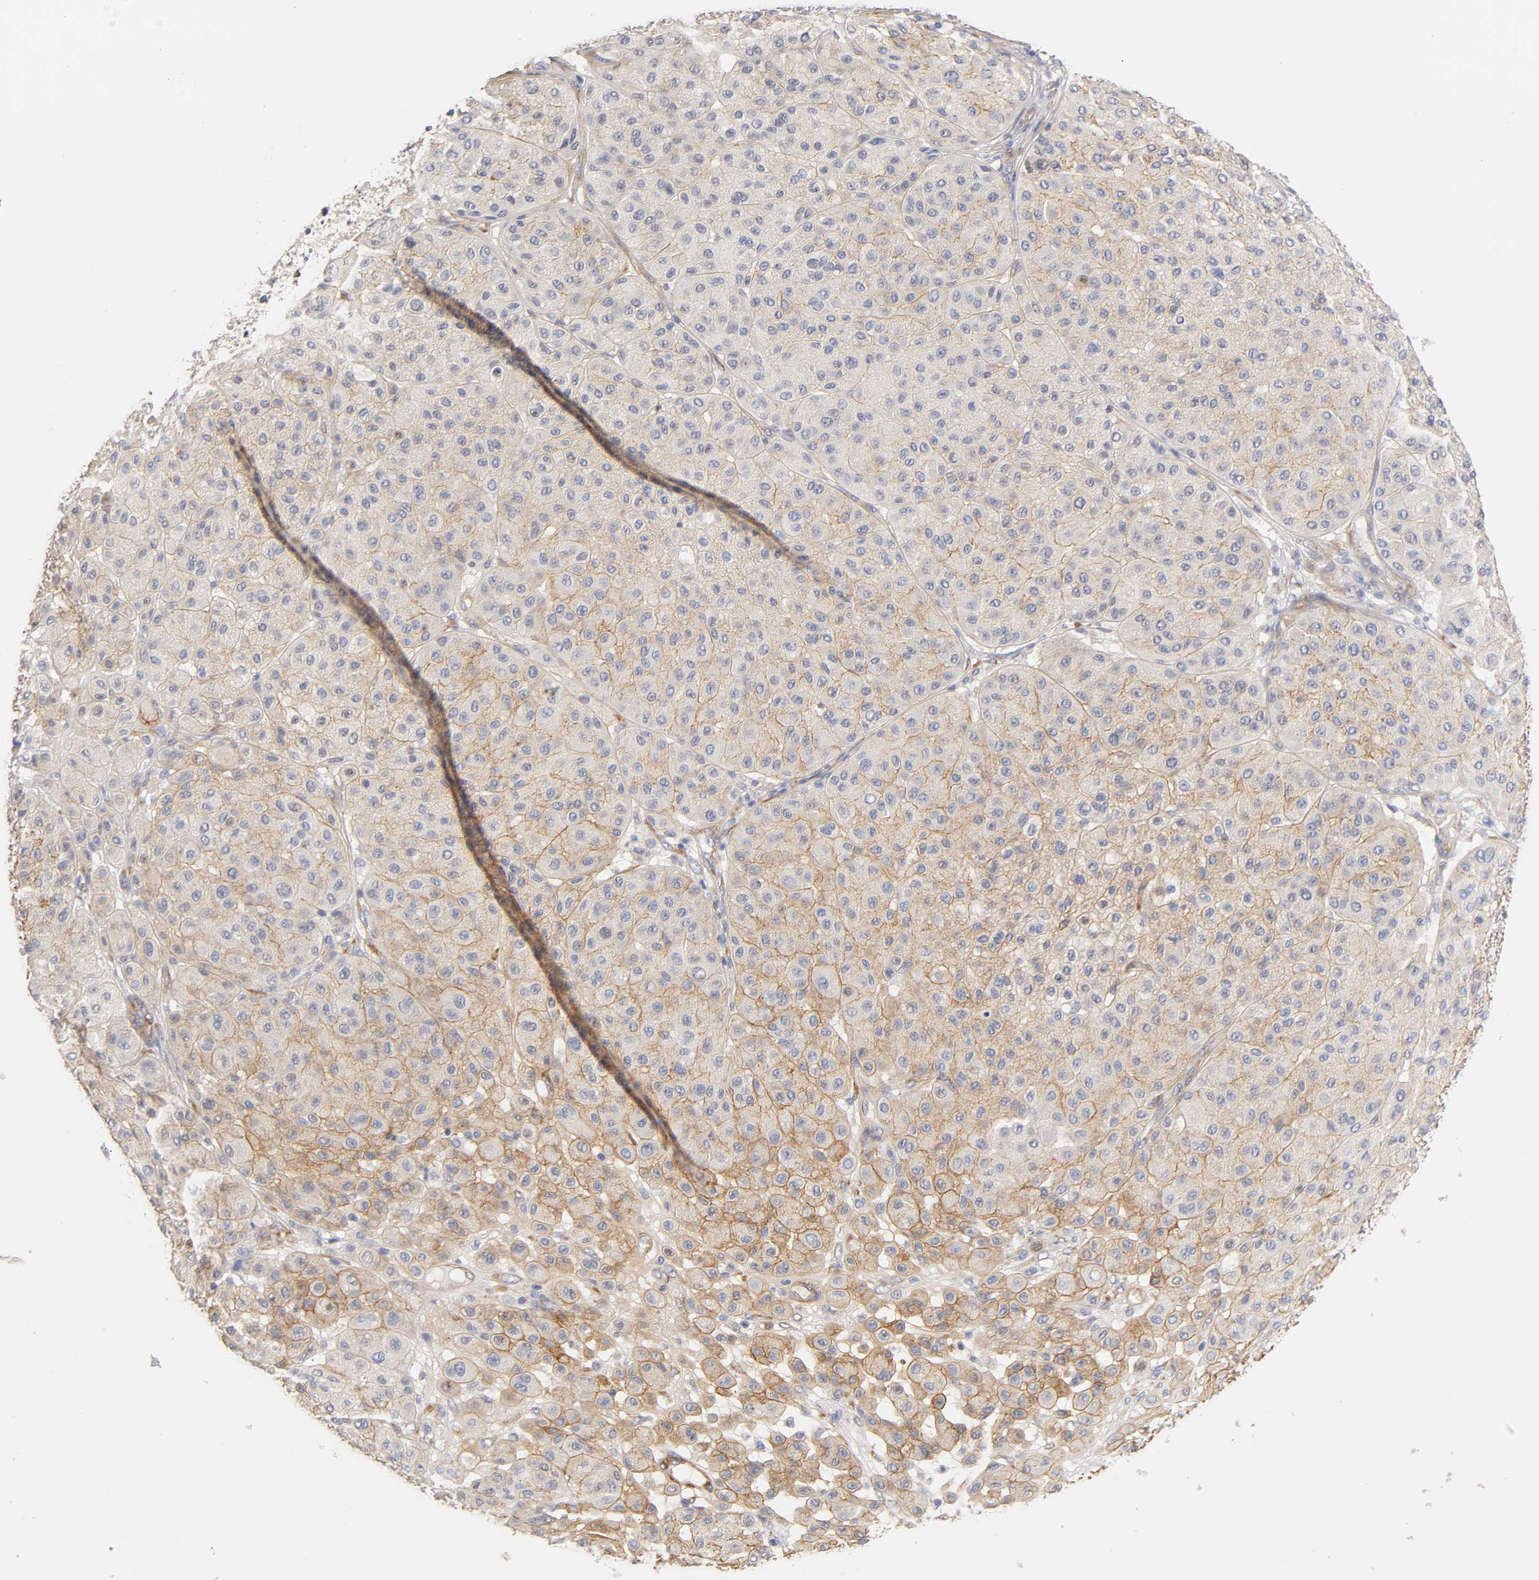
{"staining": {"intensity": "moderate", "quantity": ">75%", "location": "cytoplasmic/membranous"}, "tissue": "melanoma", "cell_type": "Tumor cells", "image_type": "cancer", "snomed": [{"axis": "morphology", "description": "Normal tissue, NOS"}, {"axis": "morphology", "description": "Malignant melanoma, Metastatic site"}, {"axis": "topography", "description": "Skin"}], "caption": "This photomicrograph exhibits malignant melanoma (metastatic site) stained with IHC to label a protein in brown. The cytoplasmic/membranous of tumor cells show moderate positivity for the protein. Nuclei are counter-stained blue.", "gene": "LAMB1", "patient": {"sex": "male", "age": 41}}